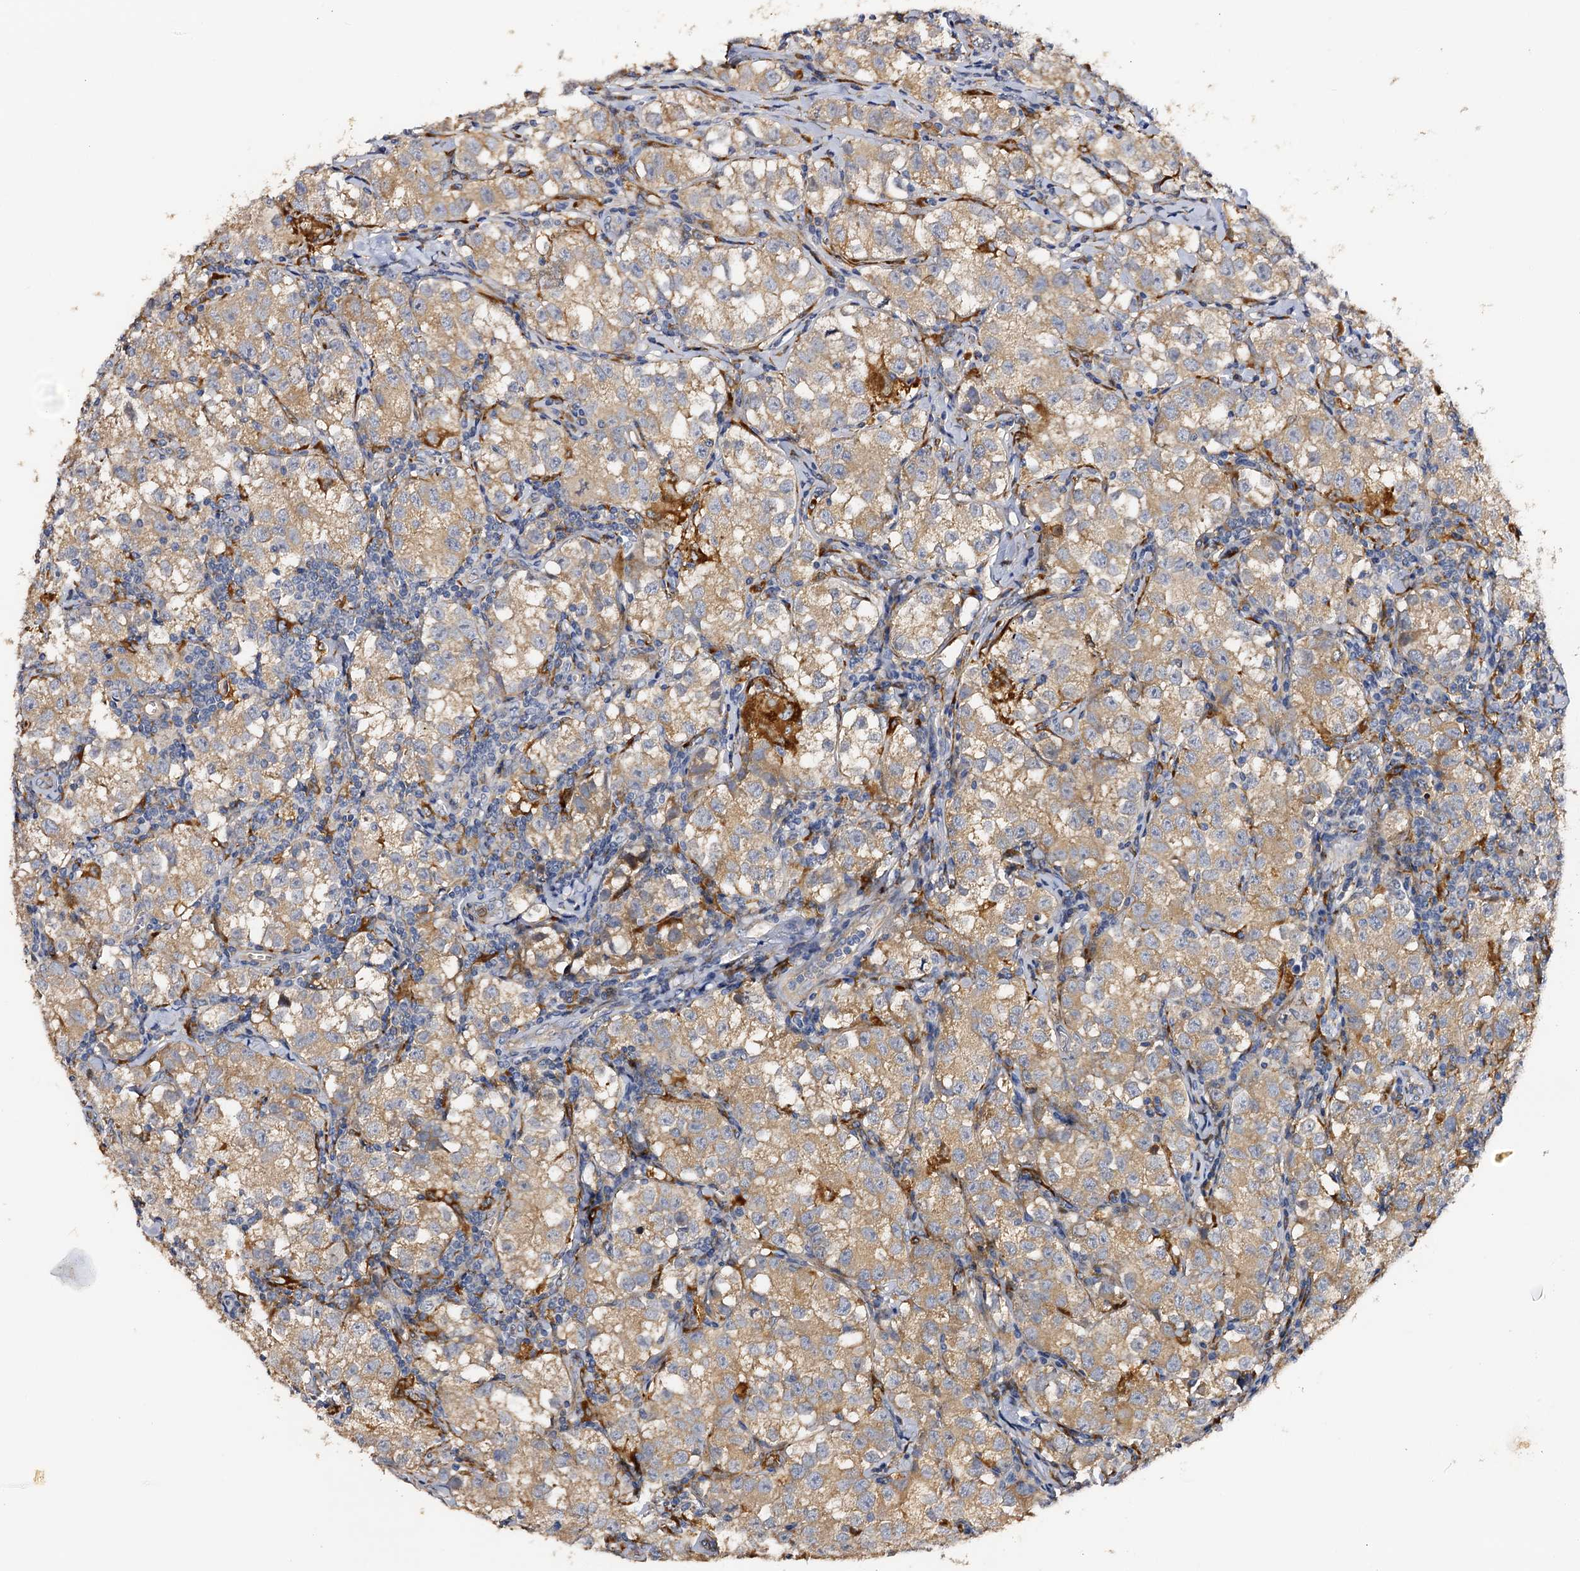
{"staining": {"intensity": "weak", "quantity": ">75%", "location": "cytoplasmic/membranous"}, "tissue": "testis cancer", "cell_type": "Tumor cells", "image_type": "cancer", "snomed": [{"axis": "morphology", "description": "Seminoma, NOS"}, {"axis": "morphology", "description": "Carcinoma, Embryonal, NOS"}, {"axis": "topography", "description": "Testis"}], "caption": "Seminoma (testis) was stained to show a protein in brown. There is low levels of weak cytoplasmic/membranous expression in approximately >75% of tumor cells.", "gene": "DMXL2", "patient": {"sex": "male", "age": 43}}